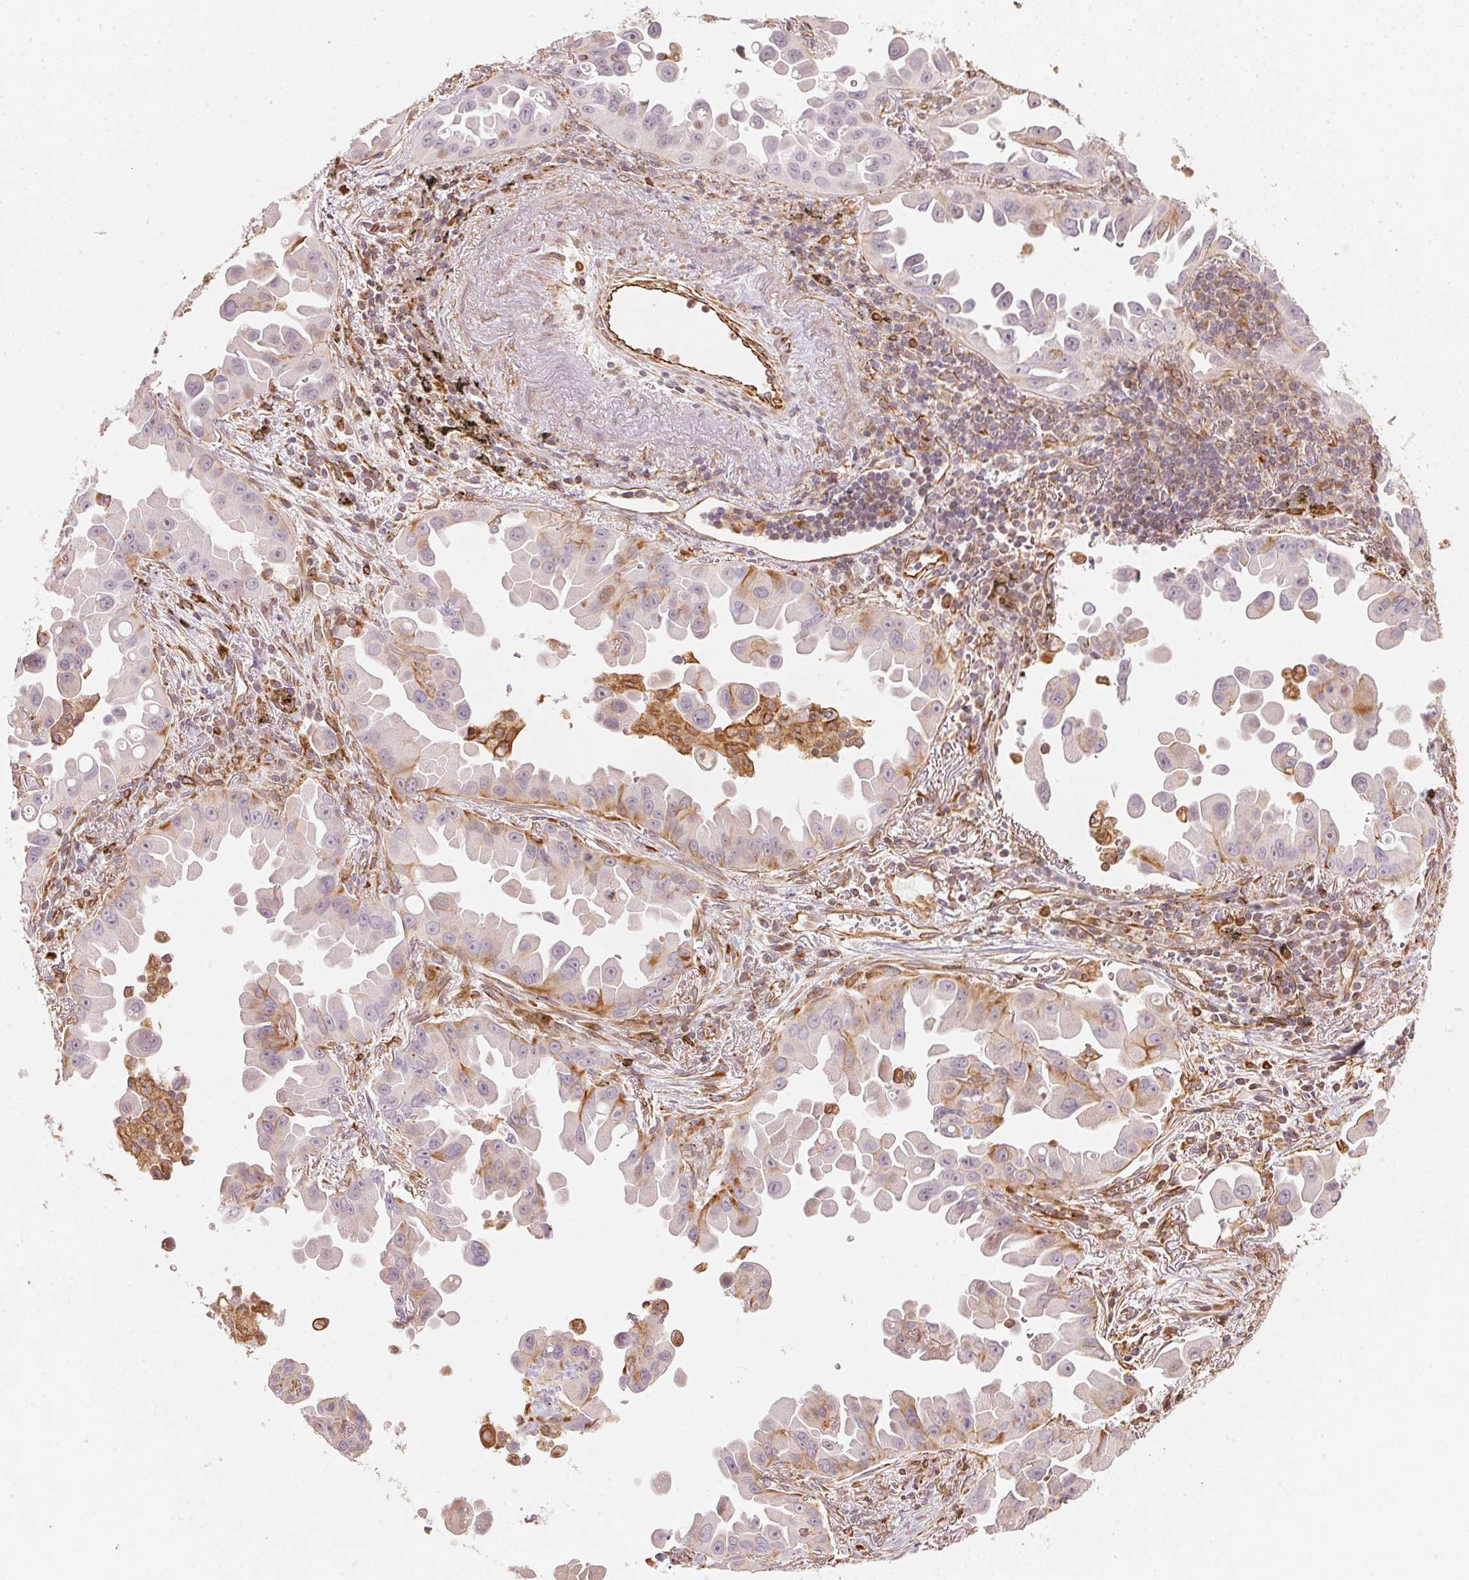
{"staining": {"intensity": "weak", "quantity": "<25%", "location": "cytoplasmic/membranous"}, "tissue": "lung cancer", "cell_type": "Tumor cells", "image_type": "cancer", "snomed": [{"axis": "morphology", "description": "Adenocarcinoma, NOS"}, {"axis": "topography", "description": "Lung"}], "caption": "The photomicrograph displays no staining of tumor cells in lung cancer.", "gene": "FOXR2", "patient": {"sex": "male", "age": 68}}